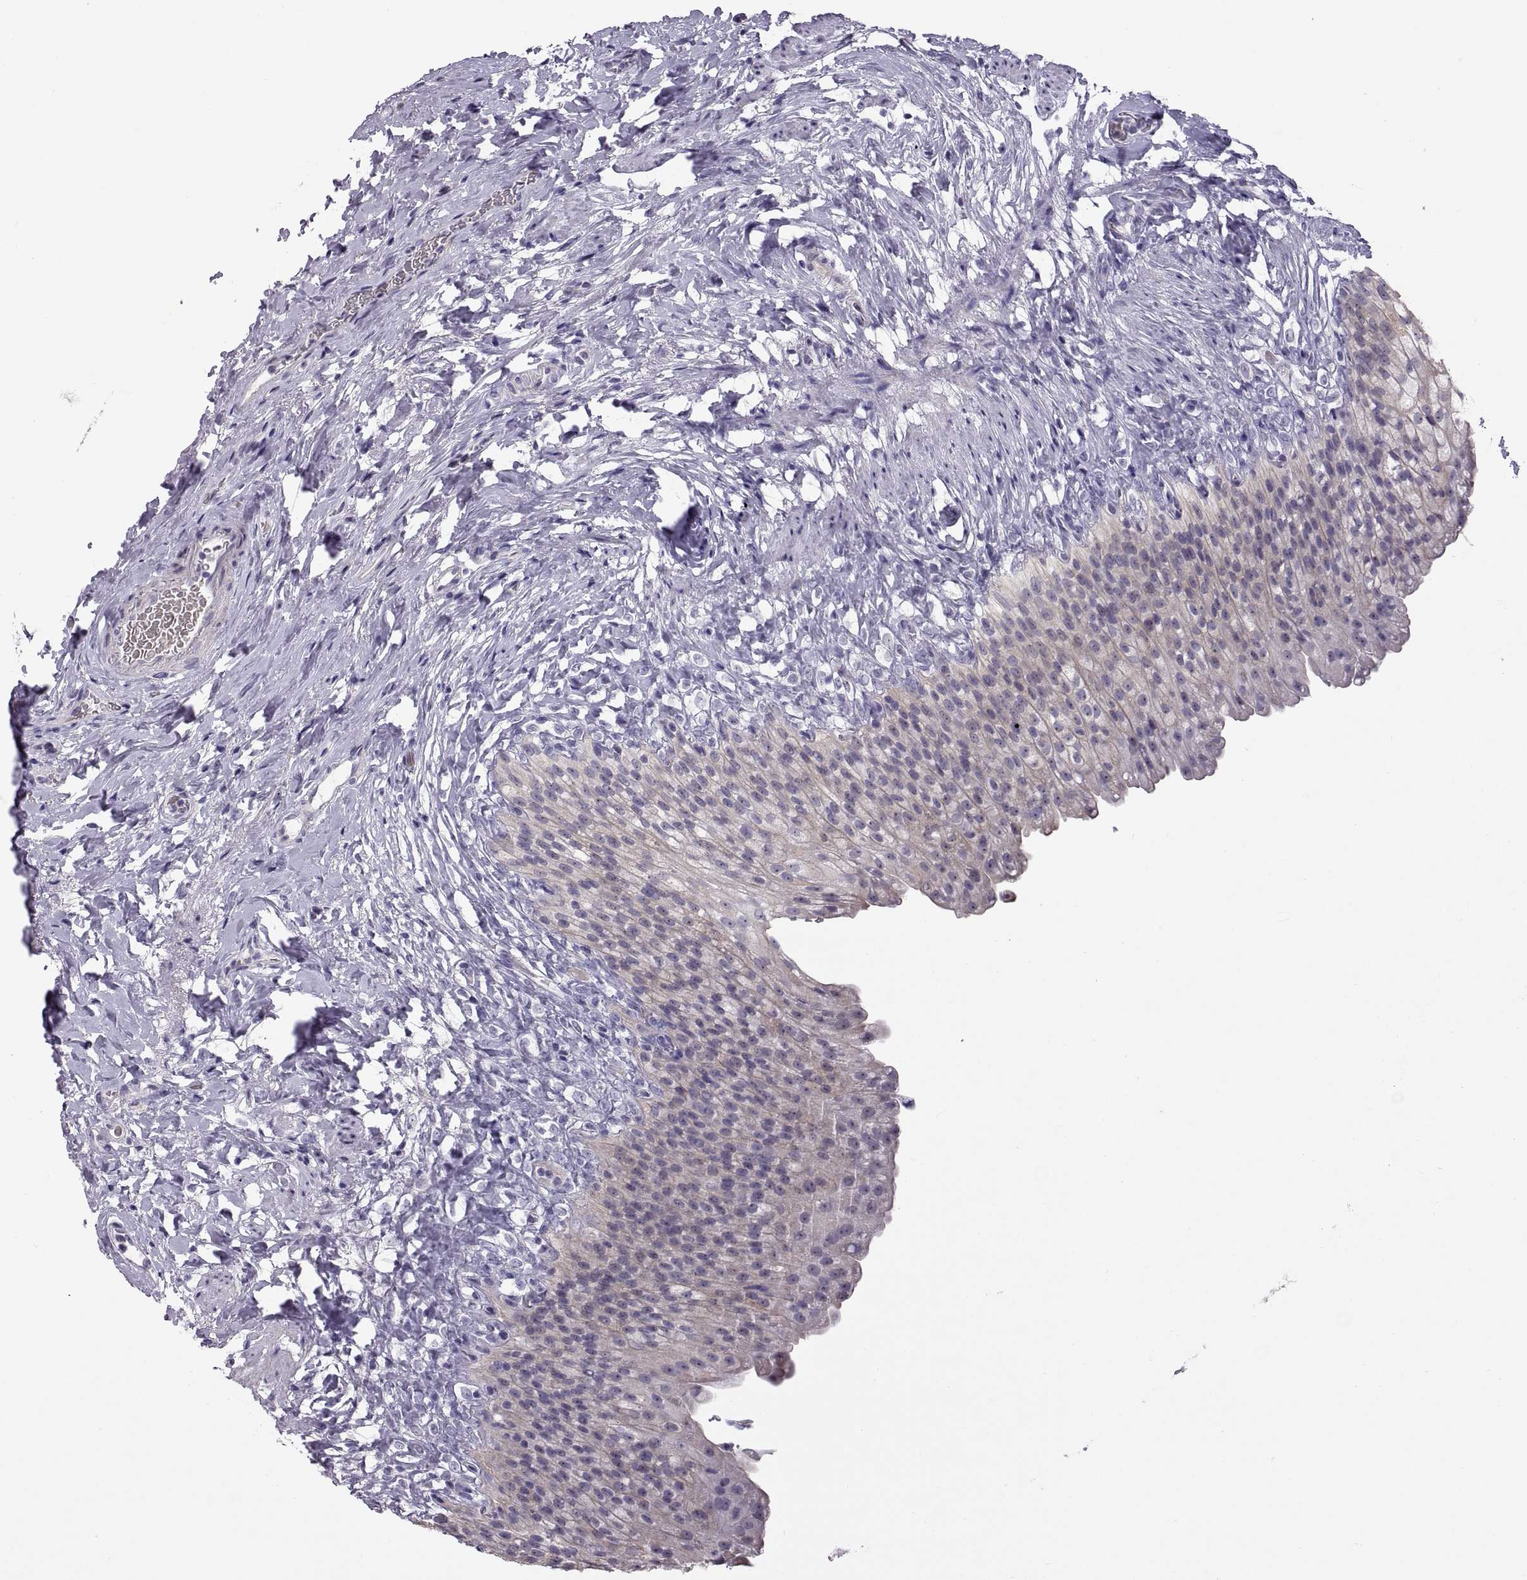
{"staining": {"intensity": "weak", "quantity": "<25%", "location": "cytoplasmic/membranous"}, "tissue": "urinary bladder", "cell_type": "Urothelial cells", "image_type": "normal", "snomed": [{"axis": "morphology", "description": "Normal tissue, NOS"}, {"axis": "topography", "description": "Urinary bladder"}], "caption": "Urothelial cells show no significant protein staining in unremarkable urinary bladder.", "gene": "VSX2", "patient": {"sex": "male", "age": 76}}